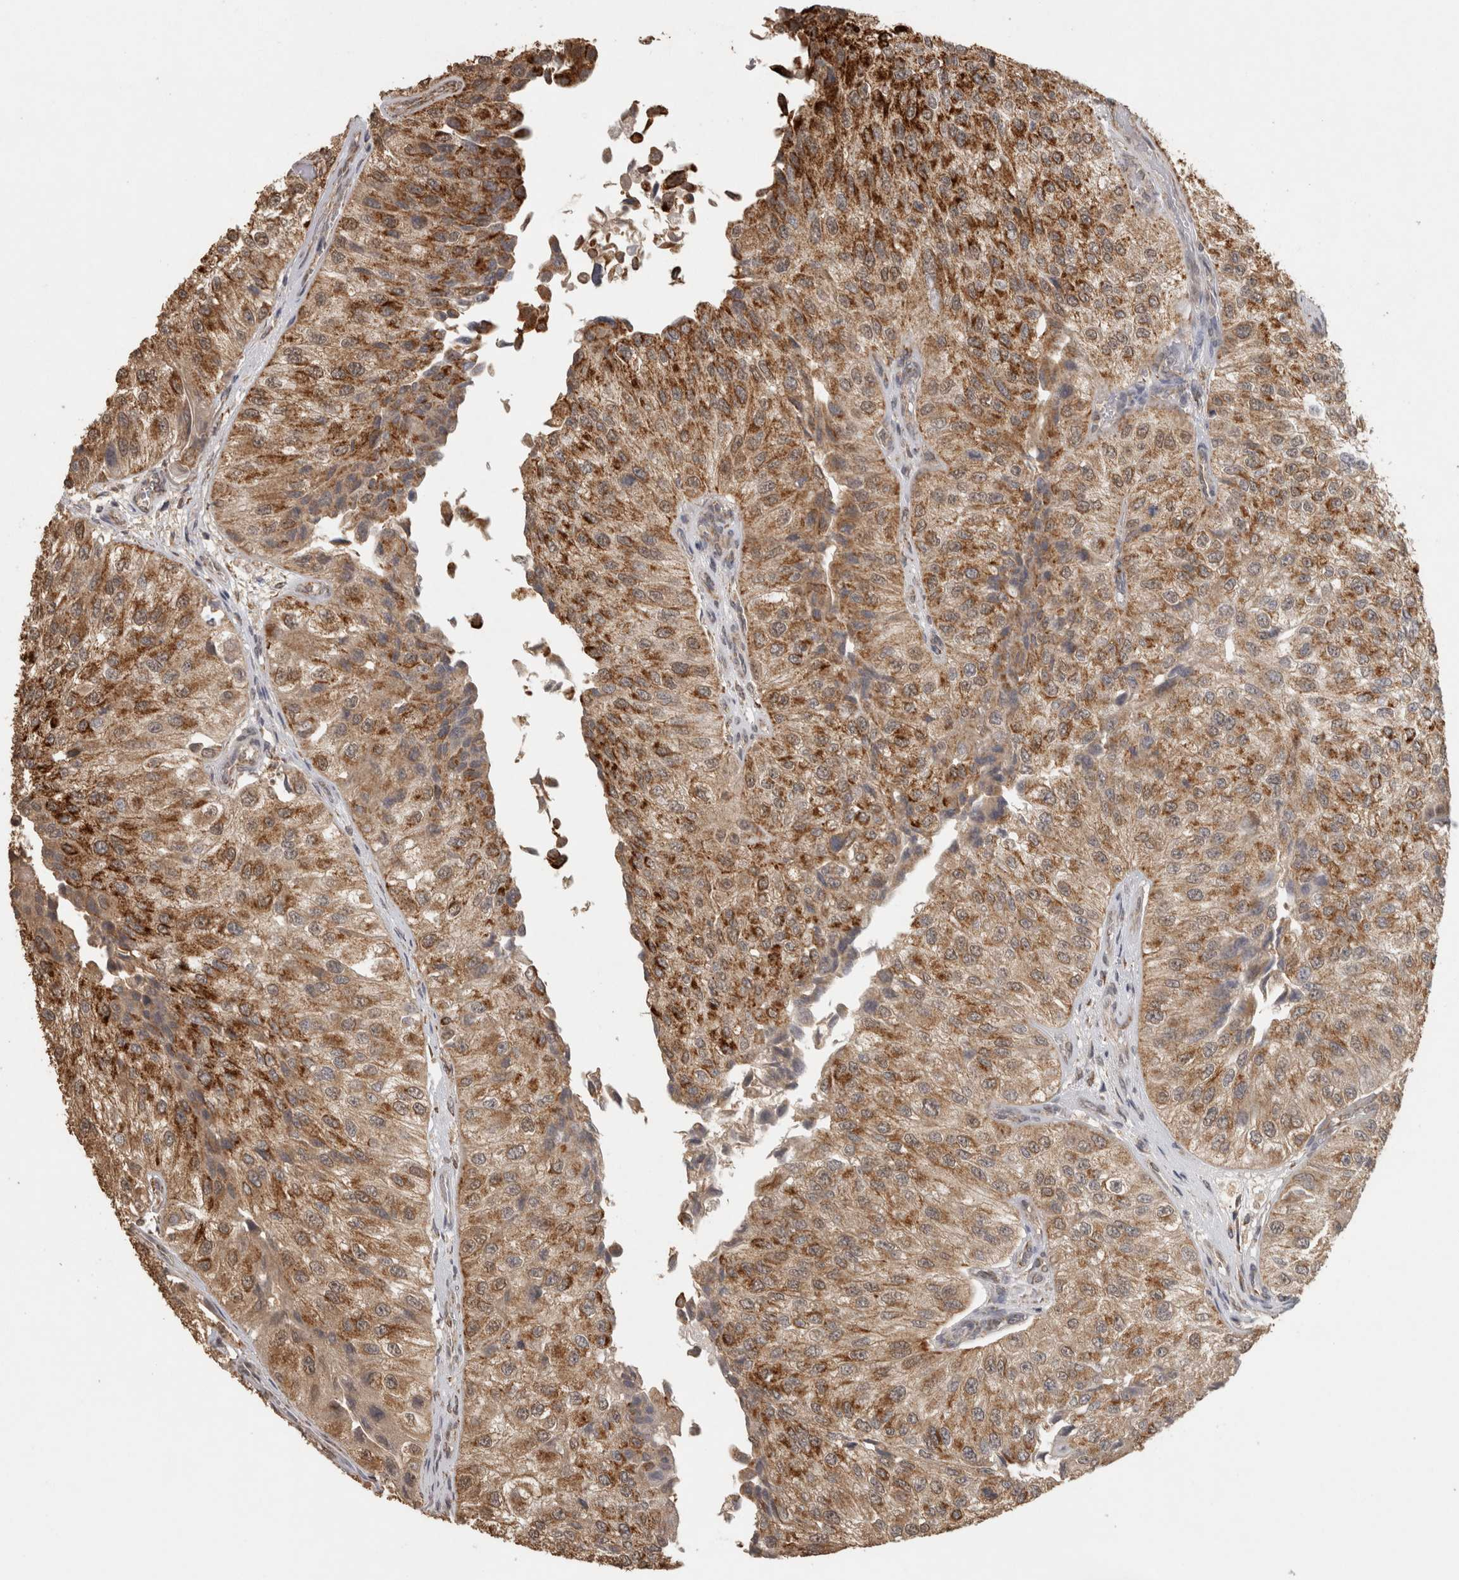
{"staining": {"intensity": "moderate", "quantity": ">75%", "location": "cytoplasmic/membranous"}, "tissue": "urothelial cancer", "cell_type": "Tumor cells", "image_type": "cancer", "snomed": [{"axis": "morphology", "description": "Urothelial carcinoma, High grade"}, {"axis": "topography", "description": "Kidney"}, {"axis": "topography", "description": "Urinary bladder"}], "caption": "A micrograph showing moderate cytoplasmic/membranous positivity in about >75% of tumor cells in urothelial cancer, as visualized by brown immunohistochemical staining.", "gene": "BNIP3L", "patient": {"sex": "male", "age": 77}}